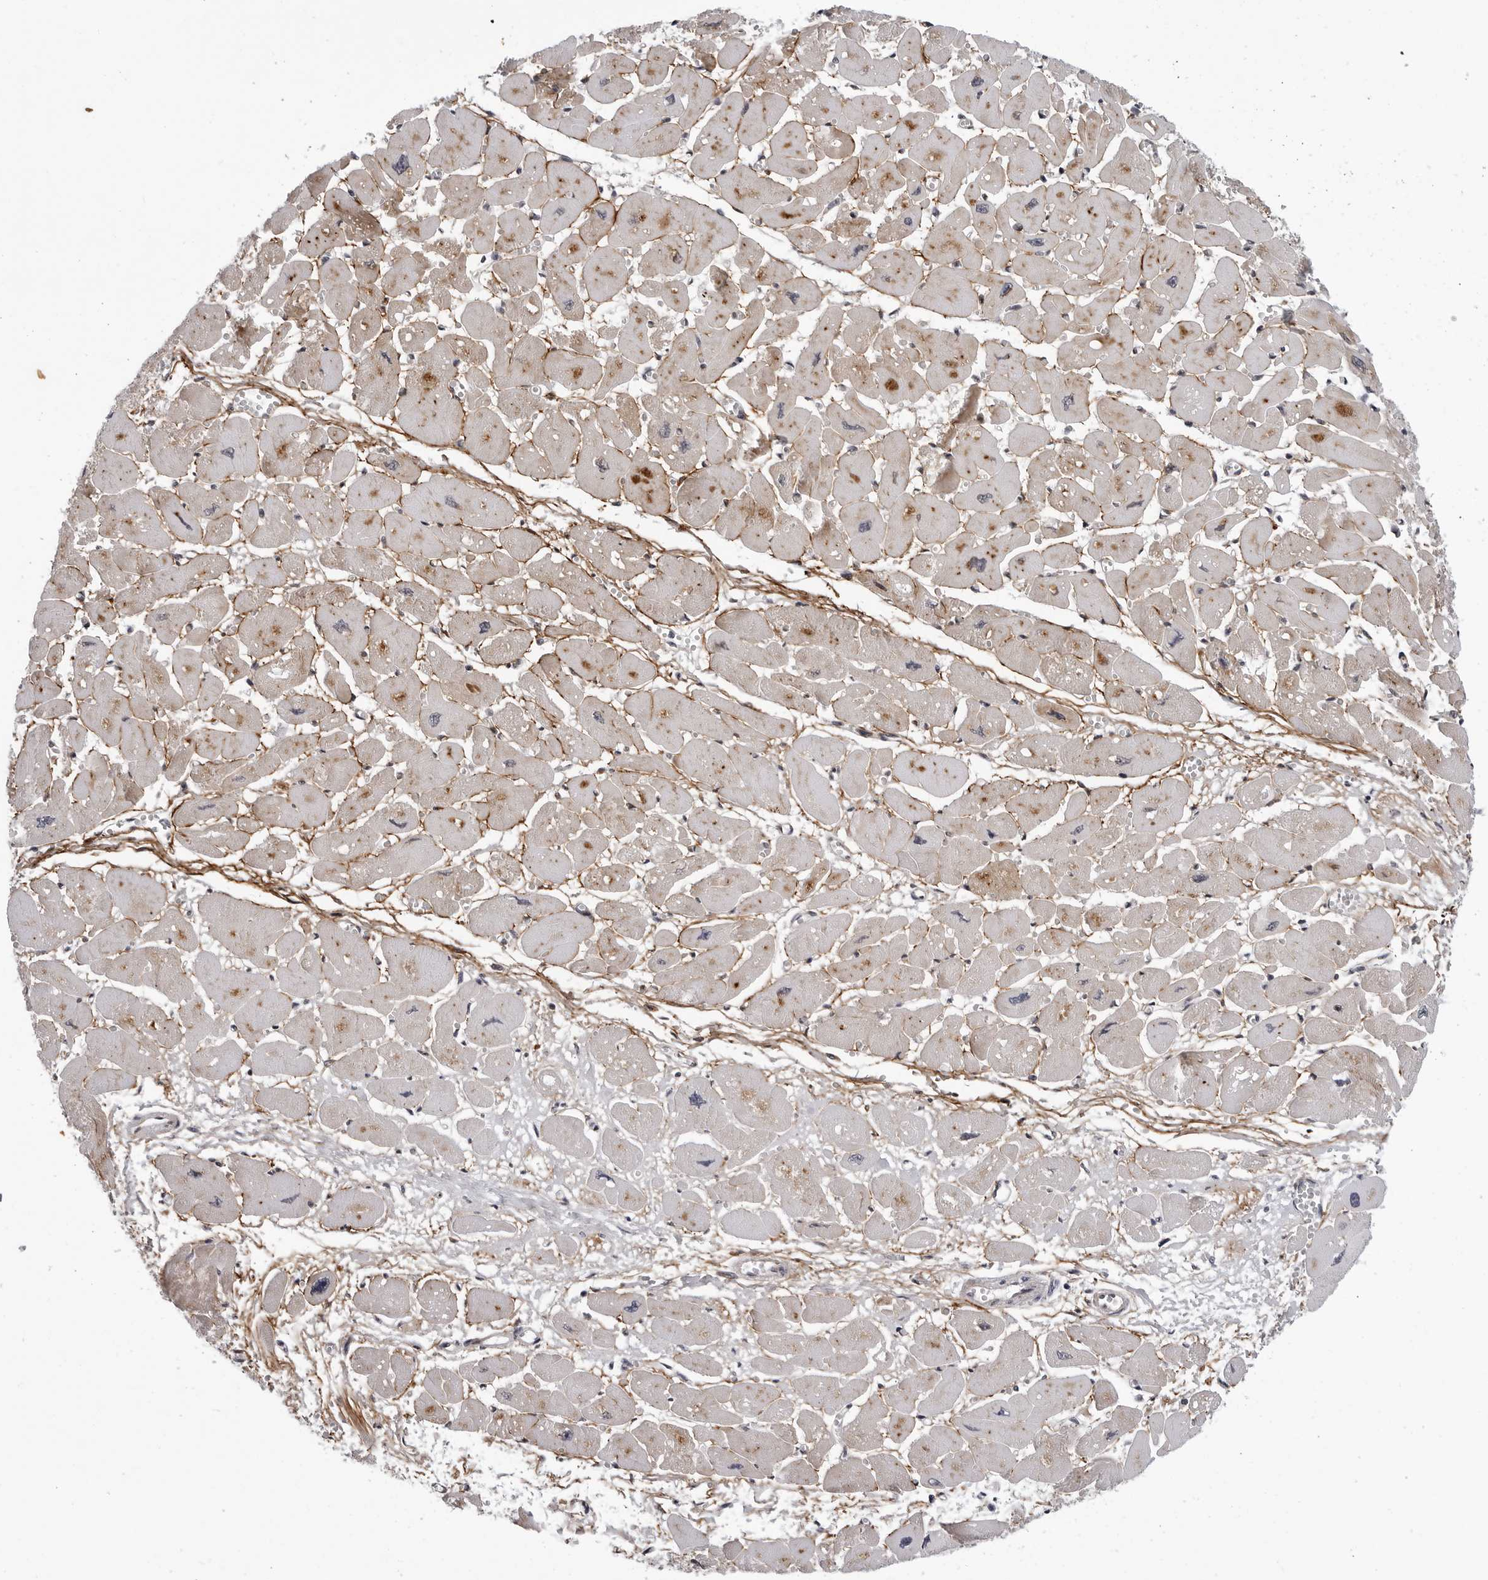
{"staining": {"intensity": "weak", "quantity": ">75%", "location": "cytoplasmic/membranous"}, "tissue": "heart muscle", "cell_type": "Cardiomyocytes", "image_type": "normal", "snomed": [{"axis": "morphology", "description": "Normal tissue, NOS"}, {"axis": "topography", "description": "Heart"}], "caption": "Cardiomyocytes reveal low levels of weak cytoplasmic/membranous expression in about >75% of cells in unremarkable heart muscle.", "gene": "KIAA1614", "patient": {"sex": "female", "age": 54}}